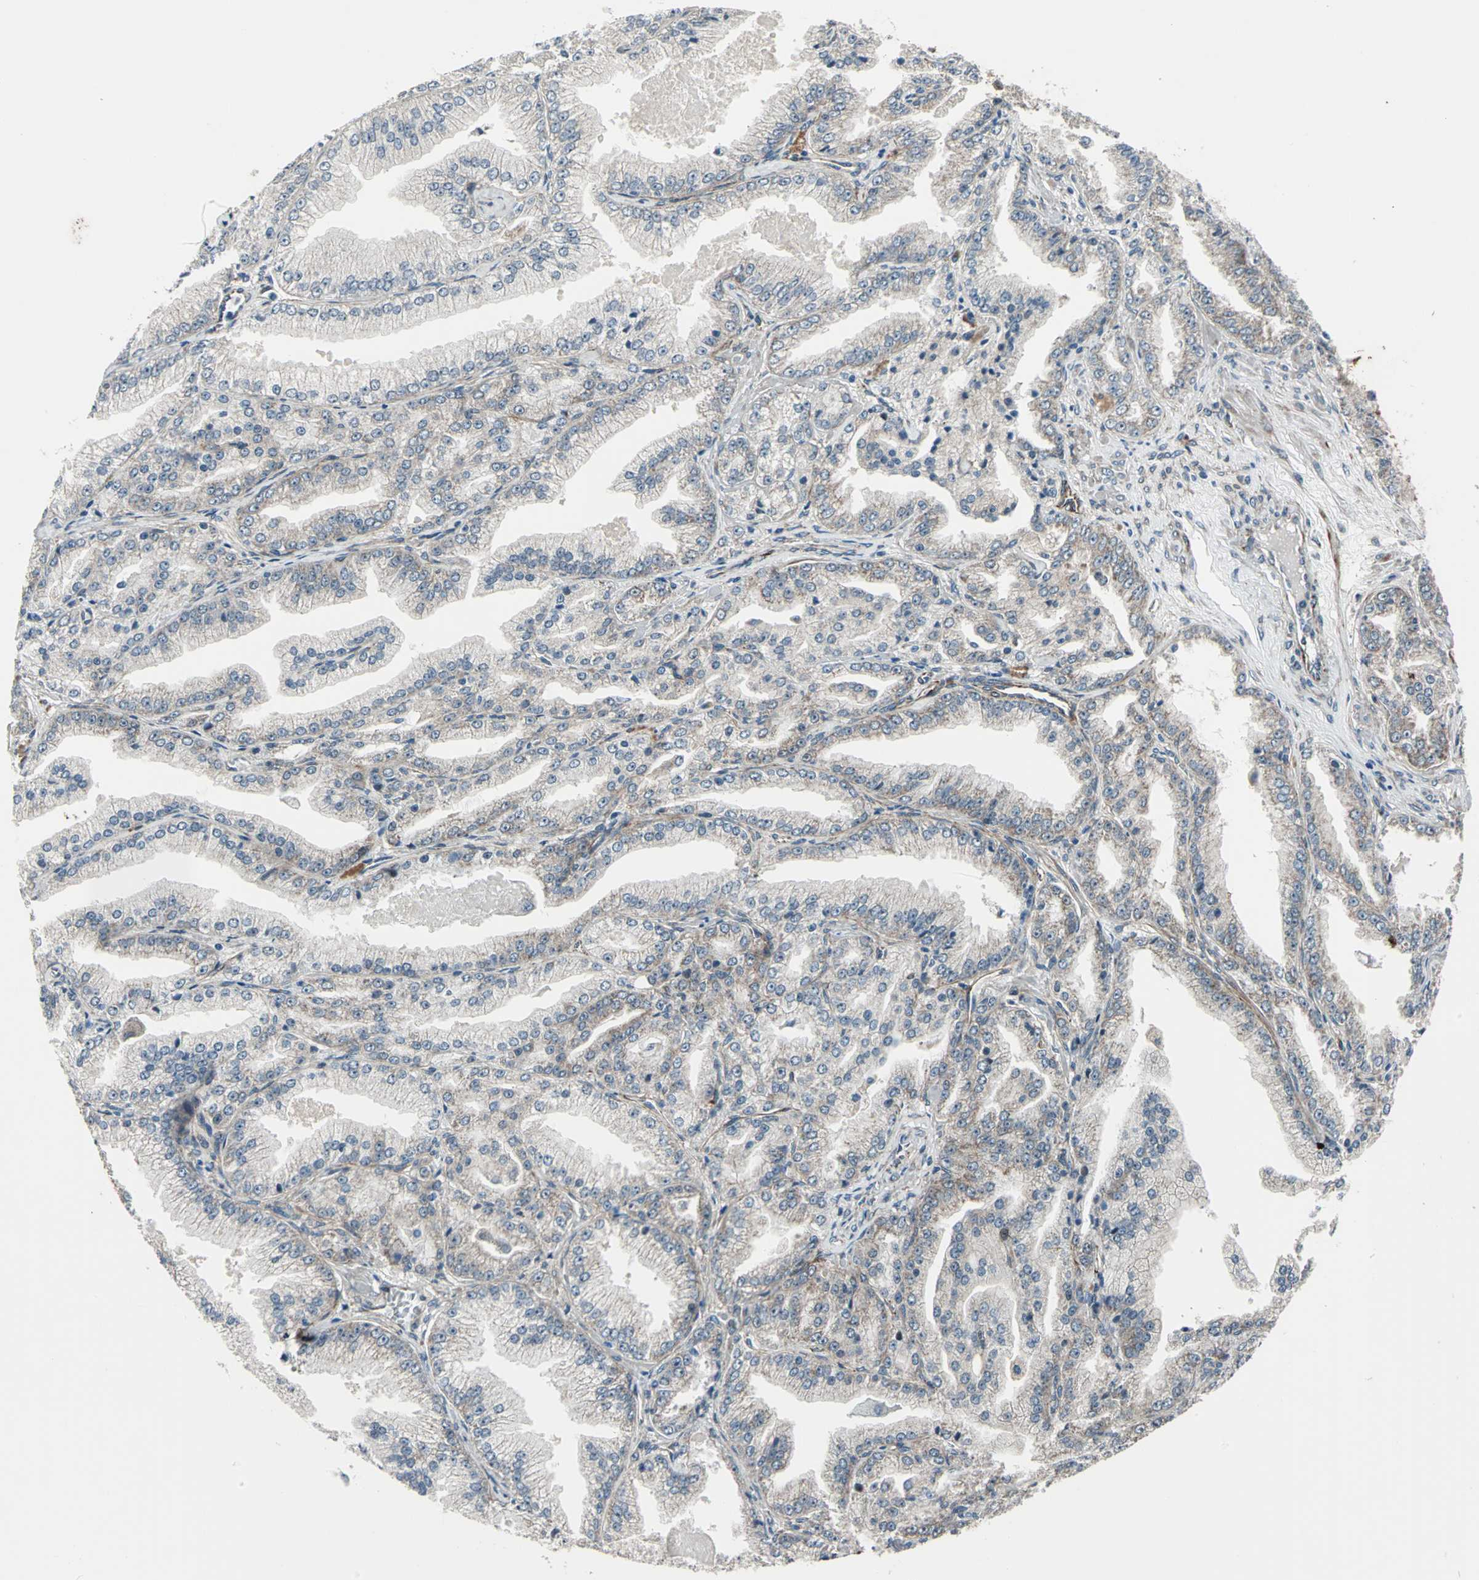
{"staining": {"intensity": "weak", "quantity": "25%-75%", "location": "cytoplasmic/membranous"}, "tissue": "prostate cancer", "cell_type": "Tumor cells", "image_type": "cancer", "snomed": [{"axis": "morphology", "description": "Adenocarcinoma, High grade"}, {"axis": "topography", "description": "Prostate"}], "caption": "Prostate cancer tissue exhibits weak cytoplasmic/membranous positivity in approximately 25%-75% of tumor cells", "gene": "EXD2", "patient": {"sex": "male", "age": 61}}